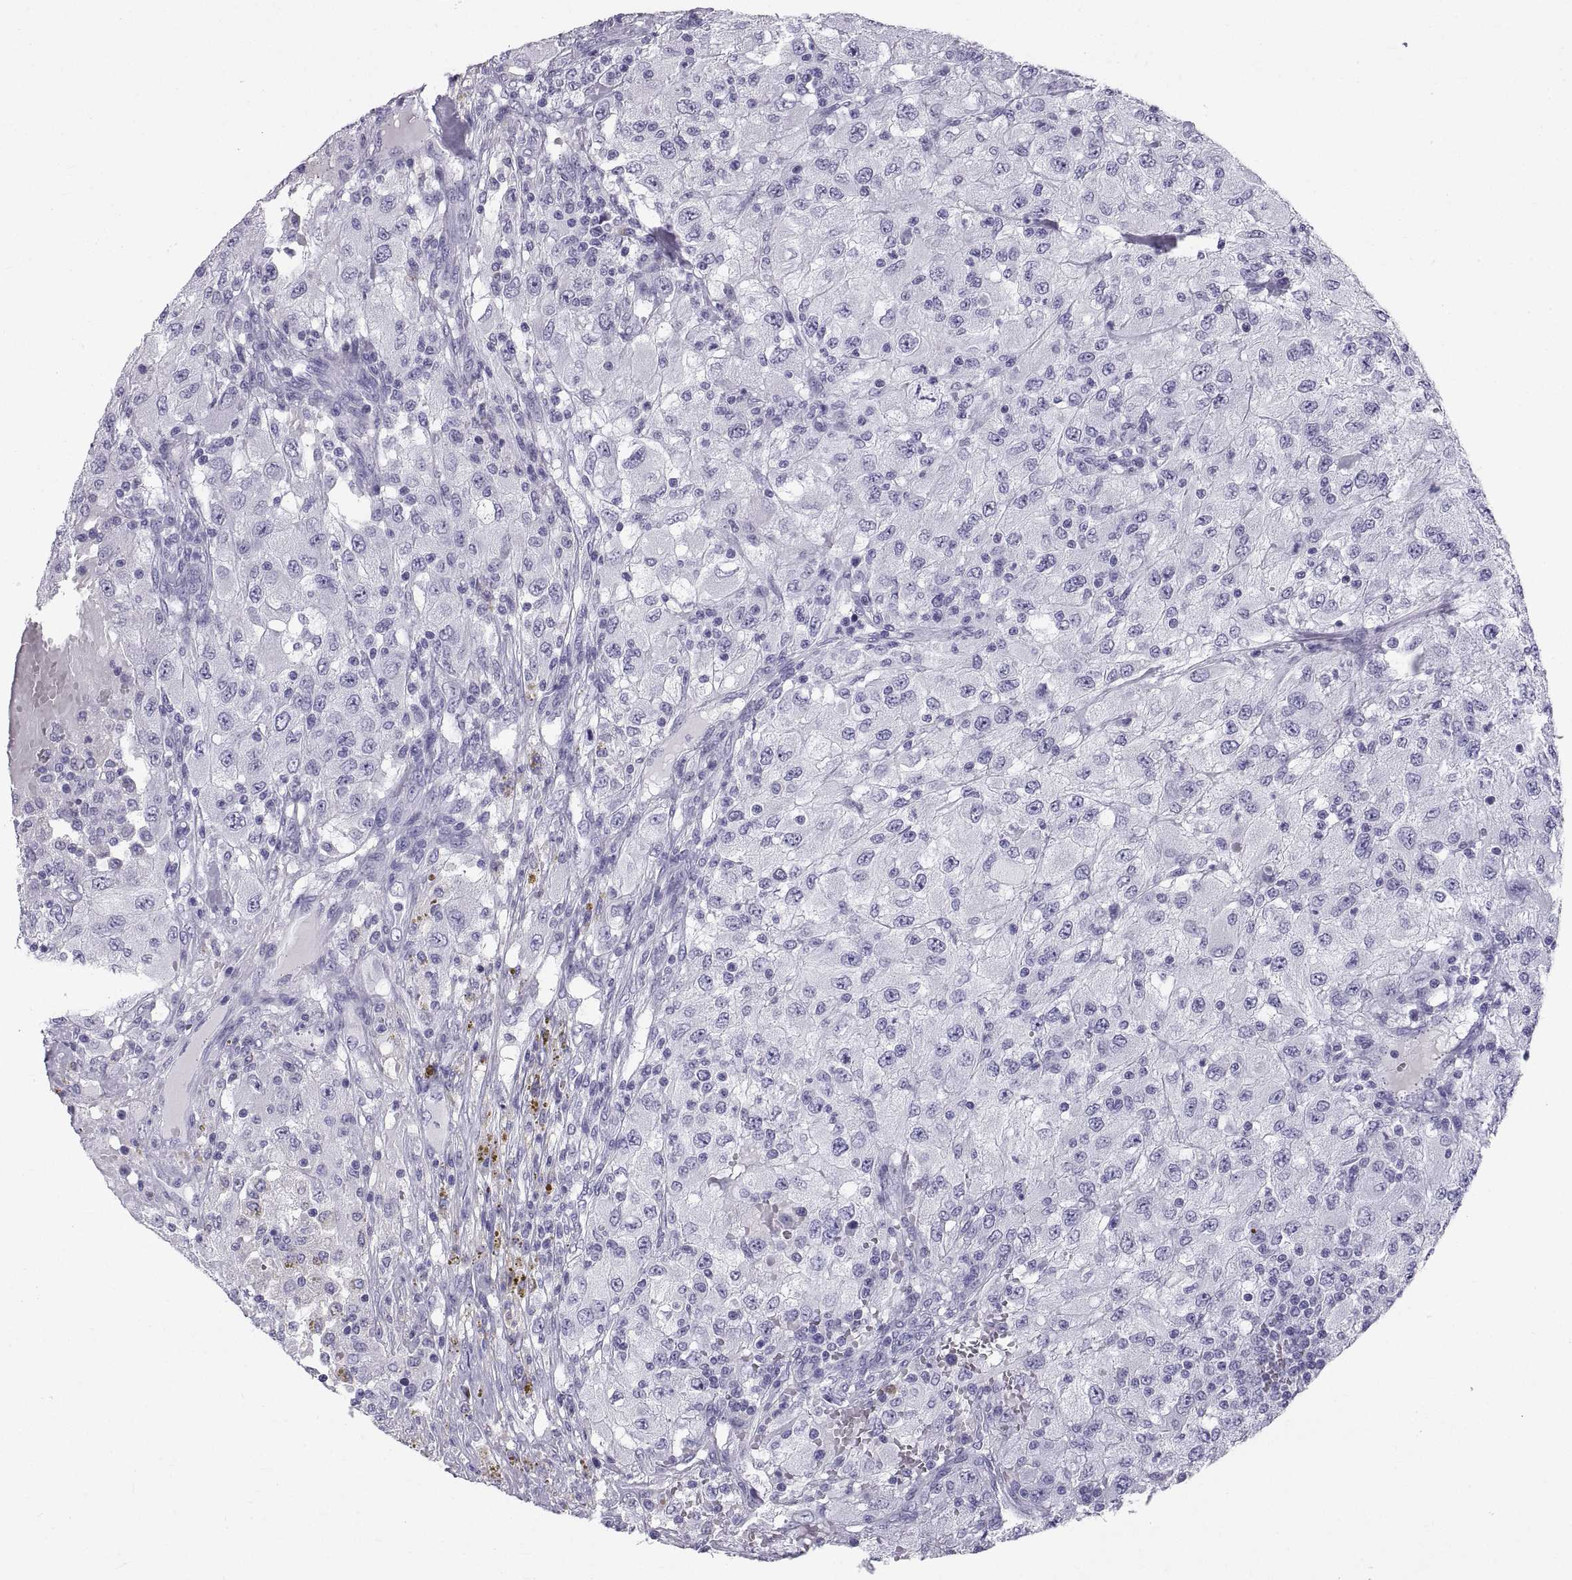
{"staining": {"intensity": "negative", "quantity": "none", "location": "none"}, "tissue": "renal cancer", "cell_type": "Tumor cells", "image_type": "cancer", "snomed": [{"axis": "morphology", "description": "Adenocarcinoma, NOS"}, {"axis": "topography", "description": "Kidney"}], "caption": "An image of renal cancer stained for a protein shows no brown staining in tumor cells.", "gene": "CT47A10", "patient": {"sex": "female", "age": 67}}